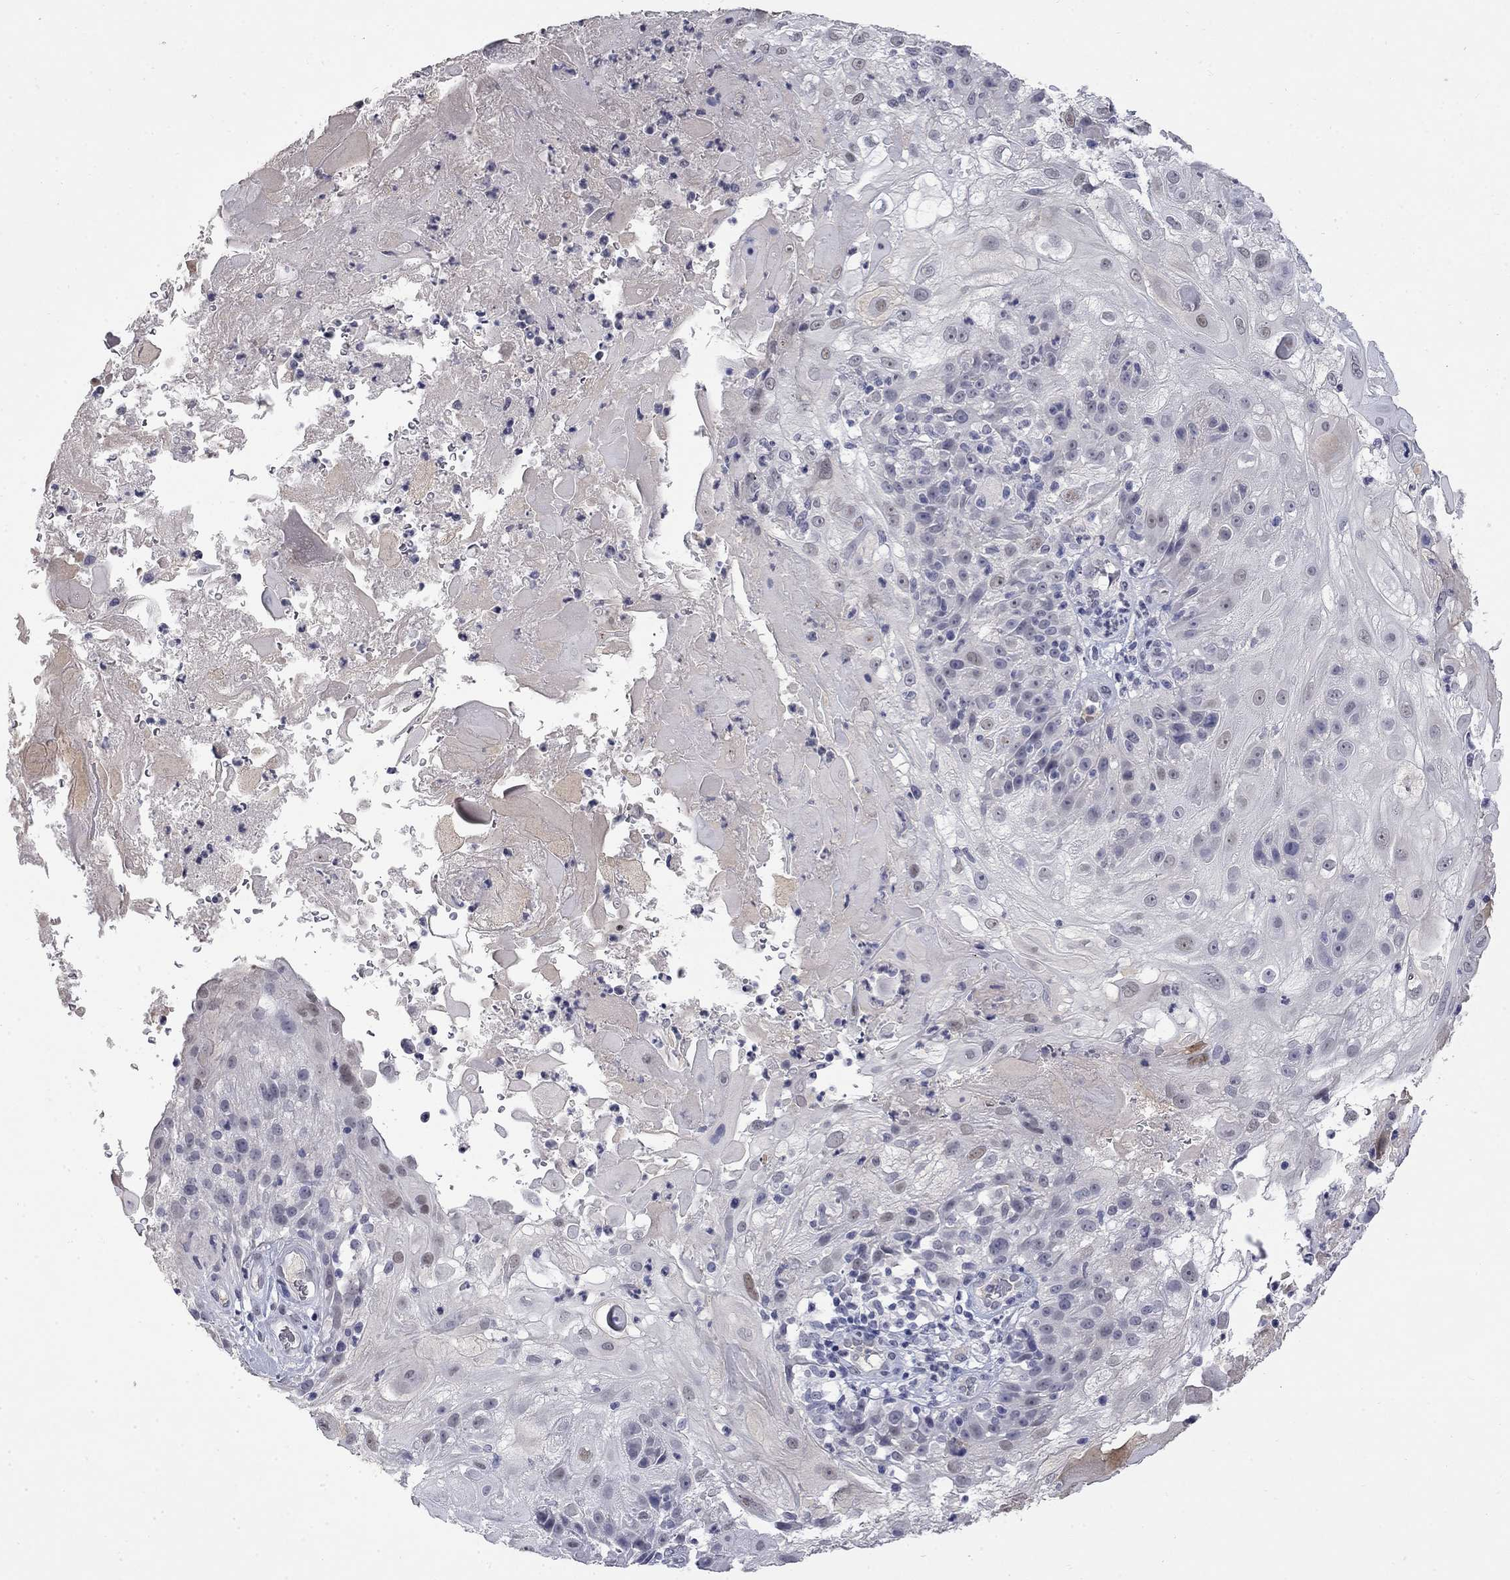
{"staining": {"intensity": "negative", "quantity": "none", "location": "none"}, "tissue": "skin cancer", "cell_type": "Tumor cells", "image_type": "cancer", "snomed": [{"axis": "morphology", "description": "Normal tissue, NOS"}, {"axis": "morphology", "description": "Squamous cell carcinoma, NOS"}, {"axis": "topography", "description": "Skin"}], "caption": "Tumor cells are negative for protein expression in human squamous cell carcinoma (skin).", "gene": "SLC51A", "patient": {"sex": "female", "age": 83}}